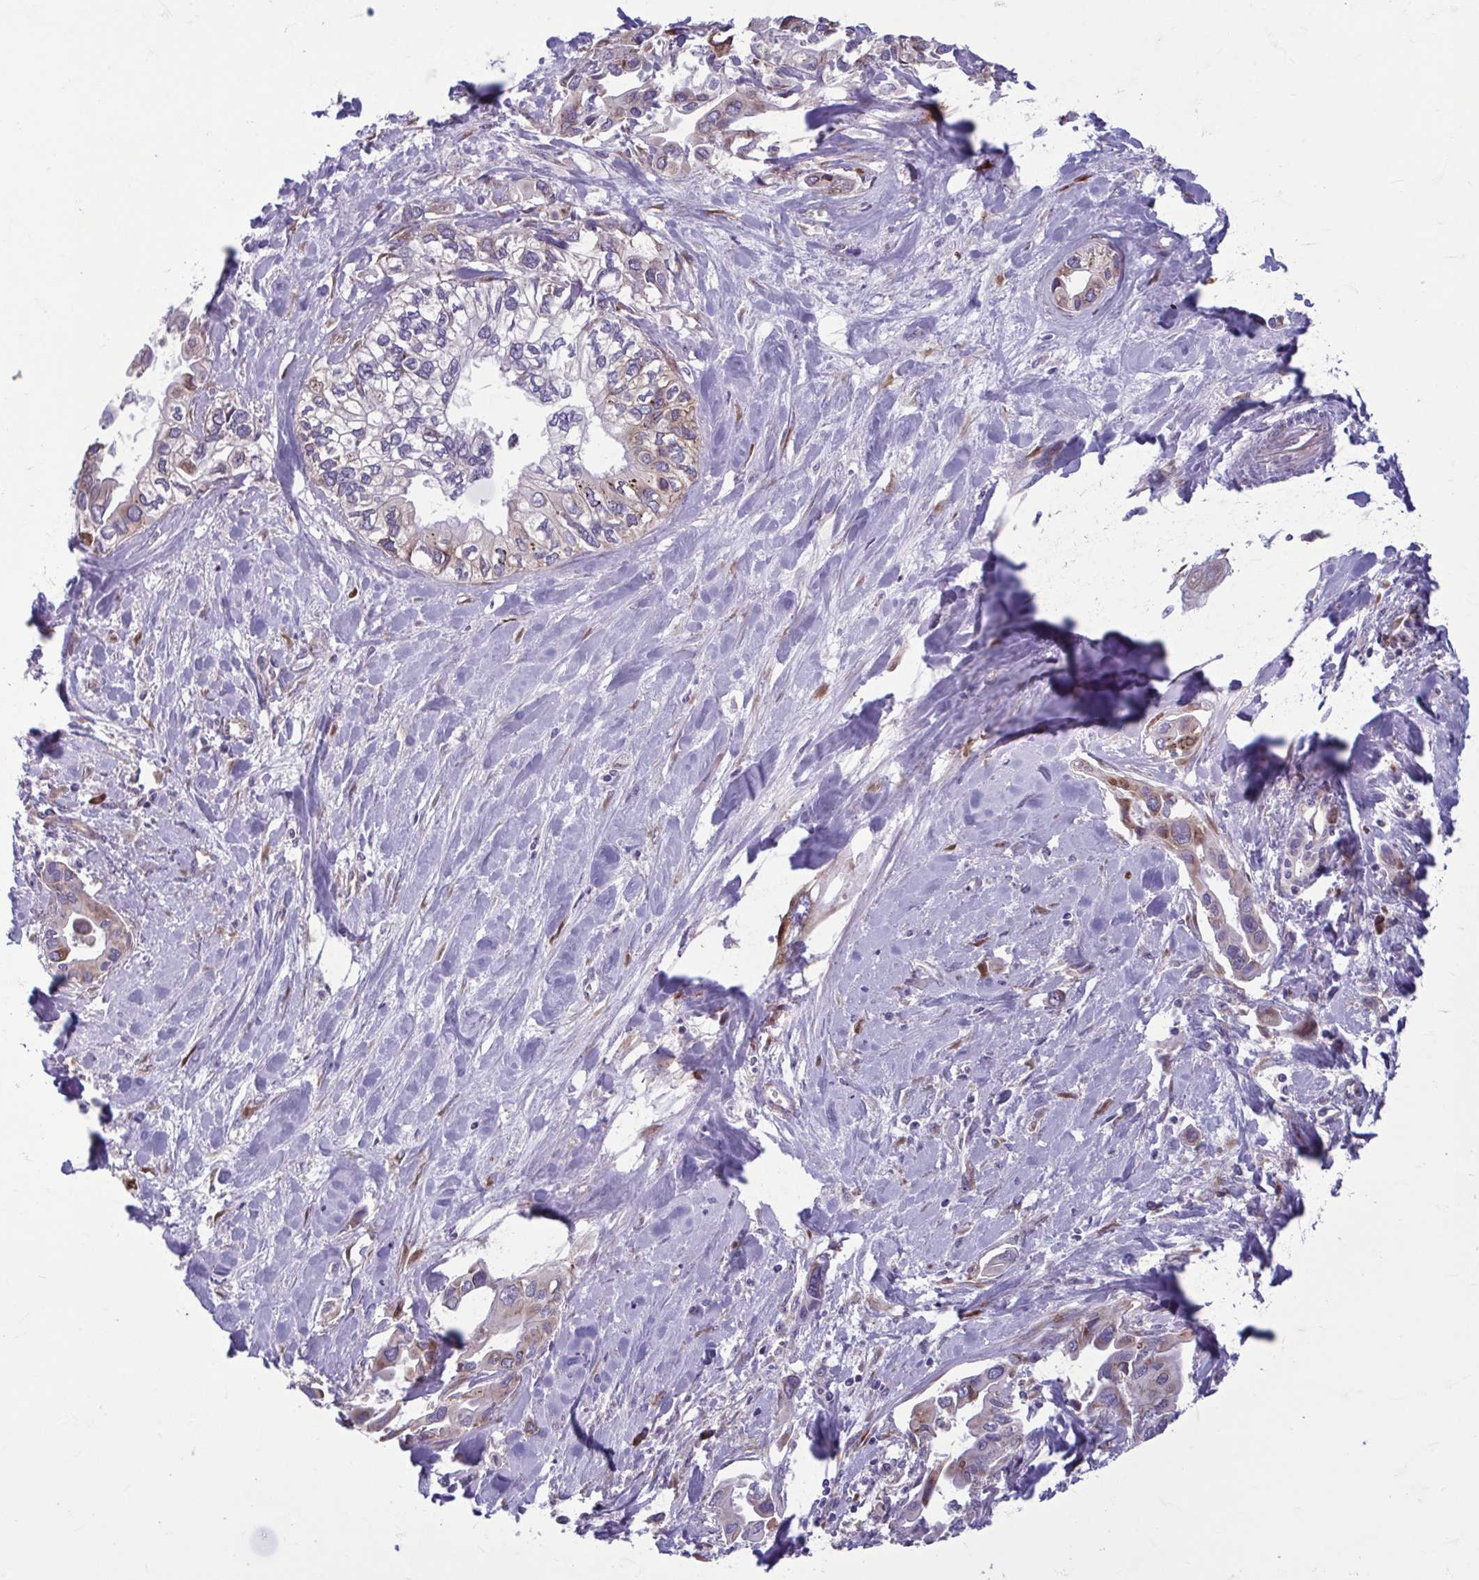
{"staining": {"intensity": "weak", "quantity": "<25%", "location": "cytoplasmic/membranous"}, "tissue": "liver cancer", "cell_type": "Tumor cells", "image_type": "cancer", "snomed": [{"axis": "morphology", "description": "Cholangiocarcinoma"}, {"axis": "topography", "description": "Liver"}], "caption": "Human liver cancer stained for a protein using immunohistochemistry shows no expression in tumor cells.", "gene": "RPS16", "patient": {"sex": "female", "age": 64}}